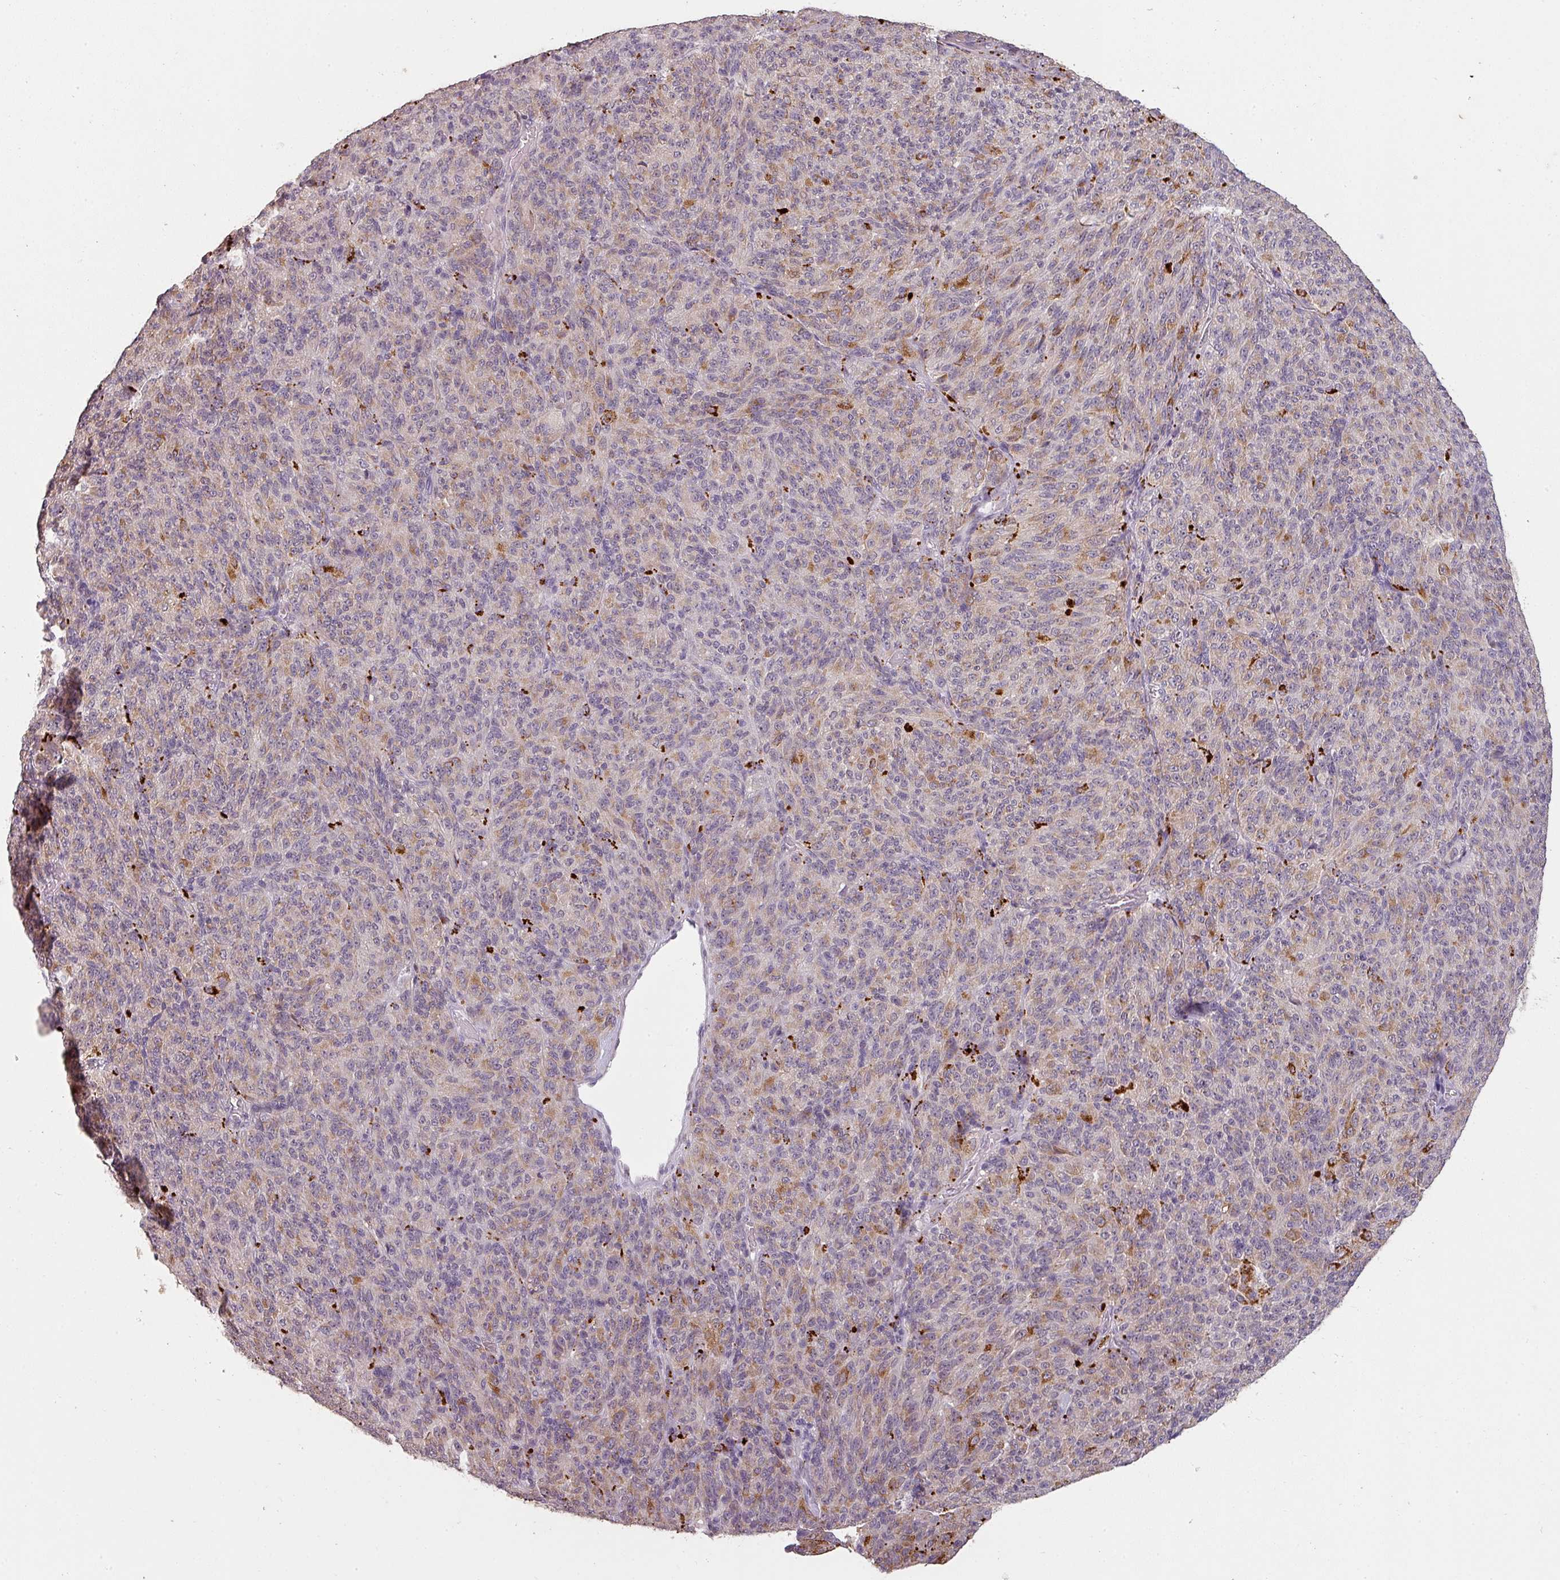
{"staining": {"intensity": "moderate", "quantity": "<25%", "location": "cytoplasmic/membranous"}, "tissue": "melanoma", "cell_type": "Tumor cells", "image_type": "cancer", "snomed": [{"axis": "morphology", "description": "Malignant melanoma, Metastatic site"}, {"axis": "topography", "description": "Brain"}], "caption": "A high-resolution histopathology image shows immunohistochemistry staining of melanoma, which displays moderate cytoplasmic/membranous staining in about <25% of tumor cells.", "gene": "LYPLA1", "patient": {"sex": "female", "age": 56}}